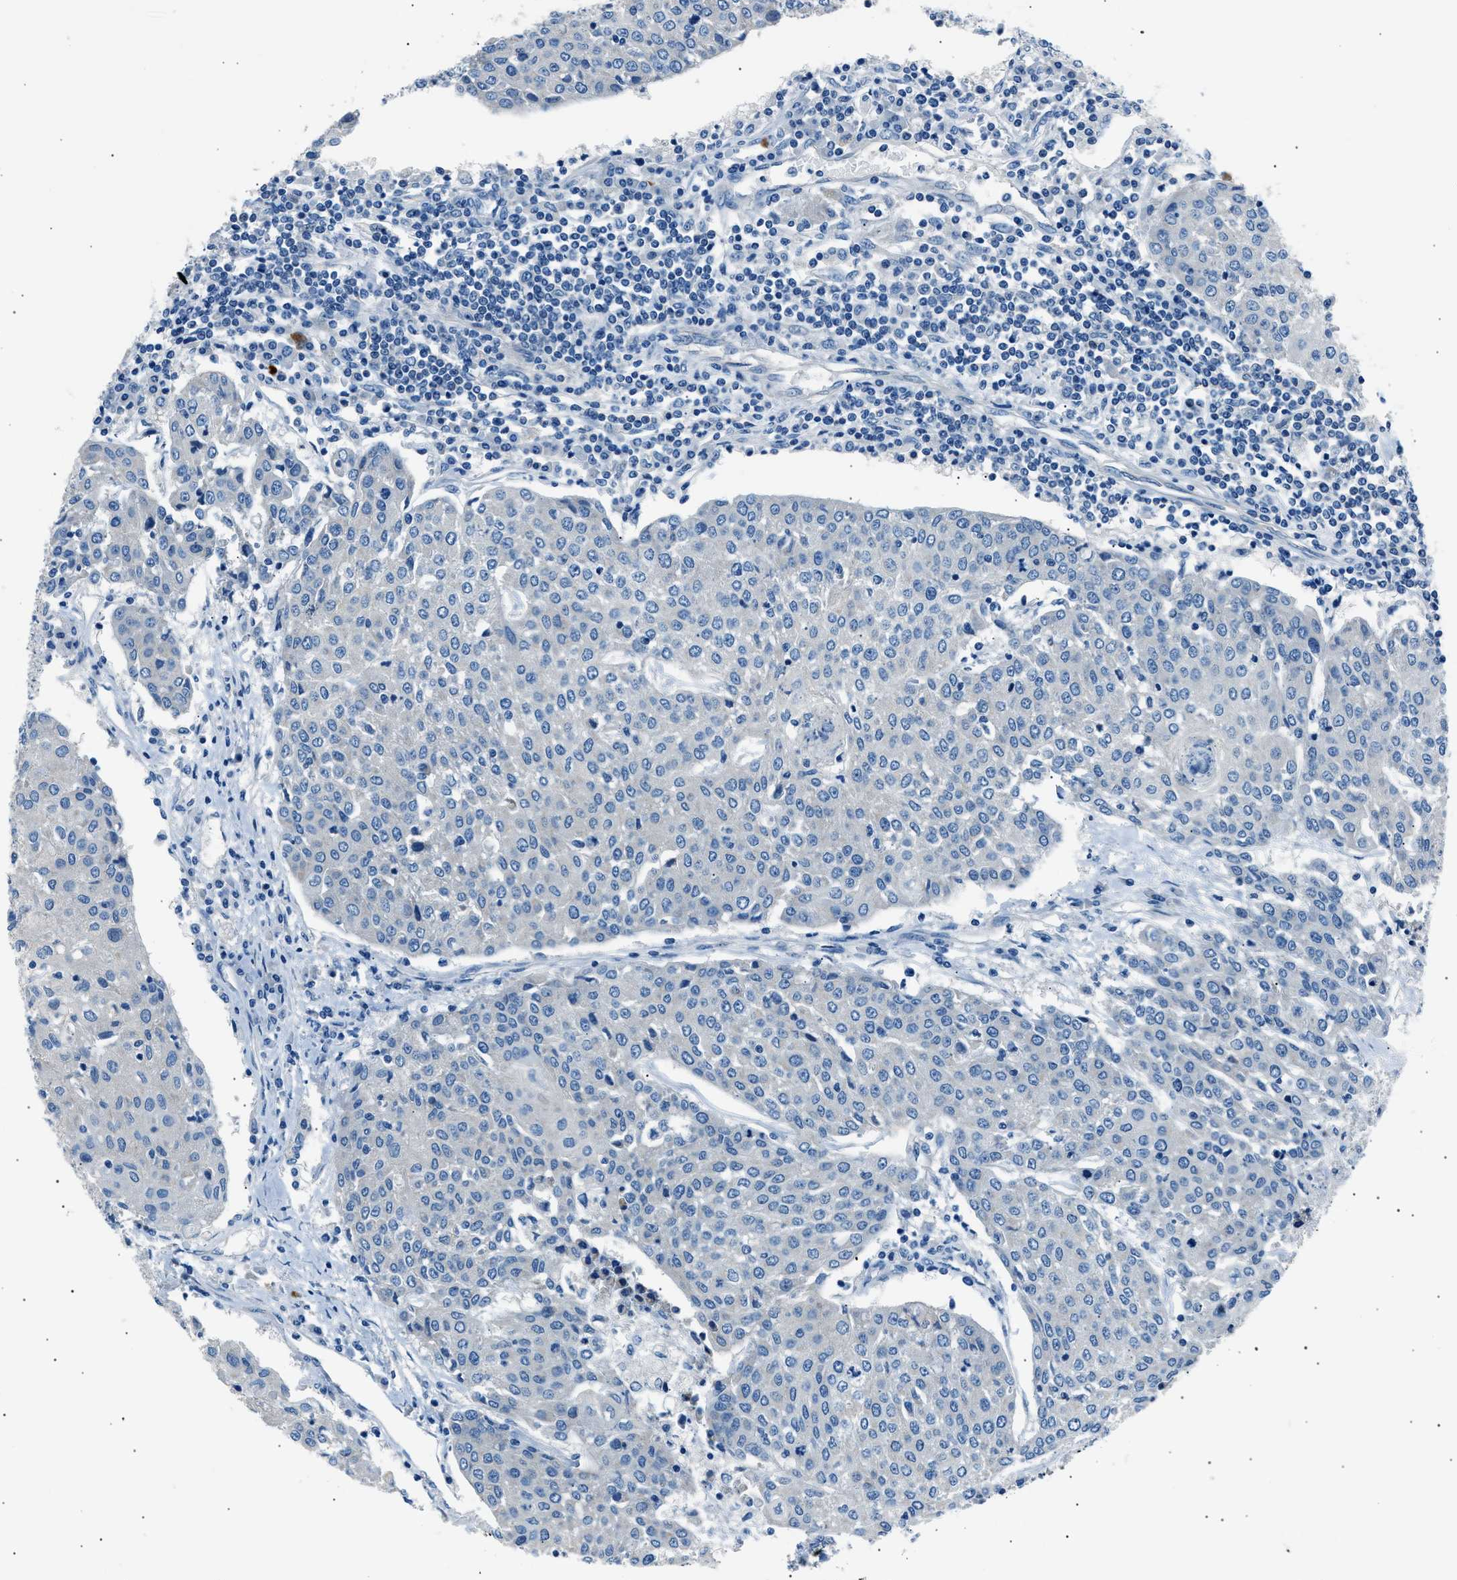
{"staining": {"intensity": "negative", "quantity": "none", "location": "none"}, "tissue": "urothelial cancer", "cell_type": "Tumor cells", "image_type": "cancer", "snomed": [{"axis": "morphology", "description": "Urothelial carcinoma, High grade"}, {"axis": "topography", "description": "Urinary bladder"}], "caption": "Immunohistochemistry histopathology image of neoplastic tissue: human urothelial cancer stained with DAB displays no significant protein positivity in tumor cells.", "gene": "LRRC37B", "patient": {"sex": "female", "age": 85}}